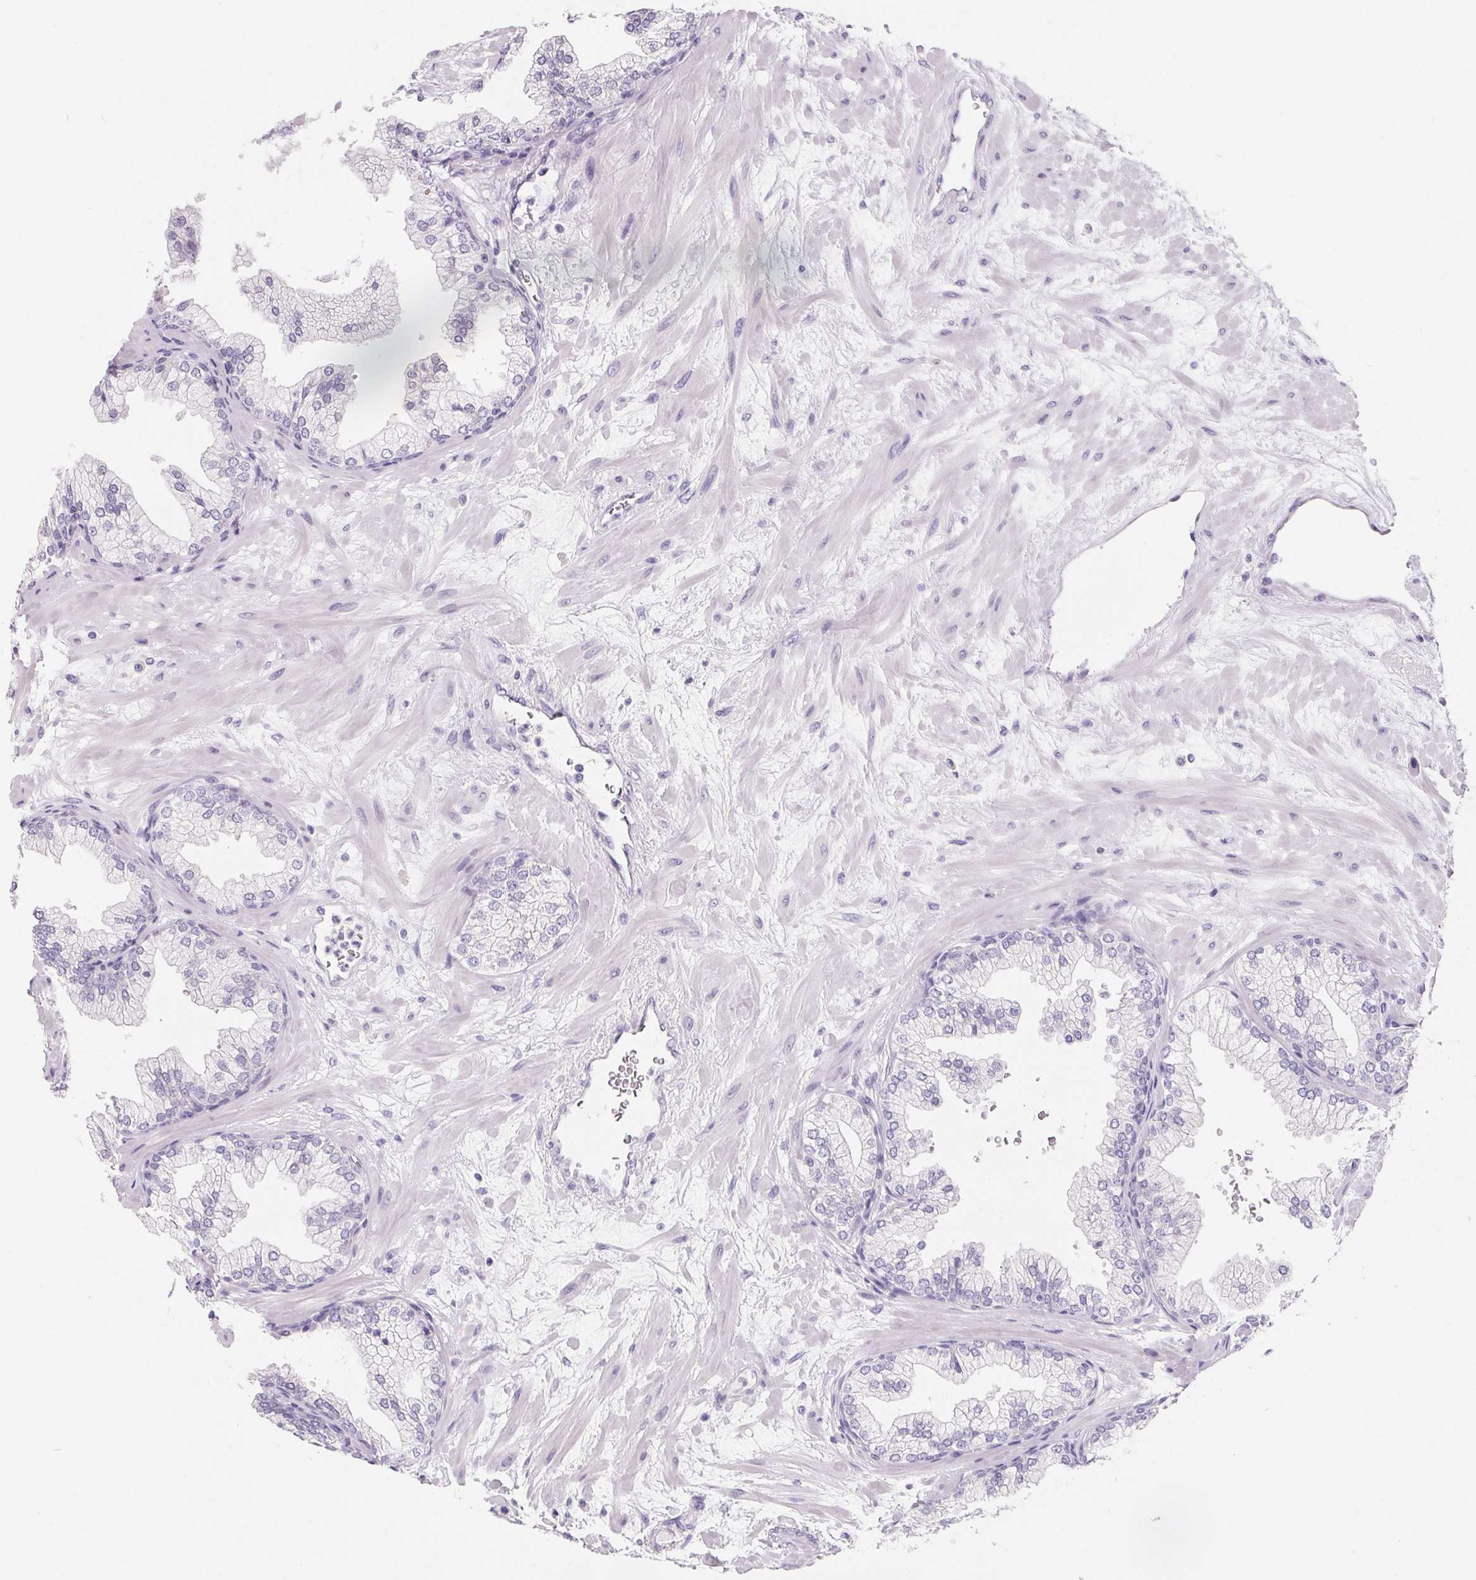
{"staining": {"intensity": "negative", "quantity": "none", "location": "none"}, "tissue": "prostate", "cell_type": "Glandular cells", "image_type": "normal", "snomed": [{"axis": "morphology", "description": "Normal tissue, NOS"}, {"axis": "topography", "description": "Prostate"}, {"axis": "topography", "description": "Peripheral nerve tissue"}], "caption": "Glandular cells show no significant protein staining in normal prostate. (DAB (3,3'-diaminobenzidine) immunohistochemistry with hematoxylin counter stain).", "gene": "FDX1", "patient": {"sex": "male", "age": 61}}